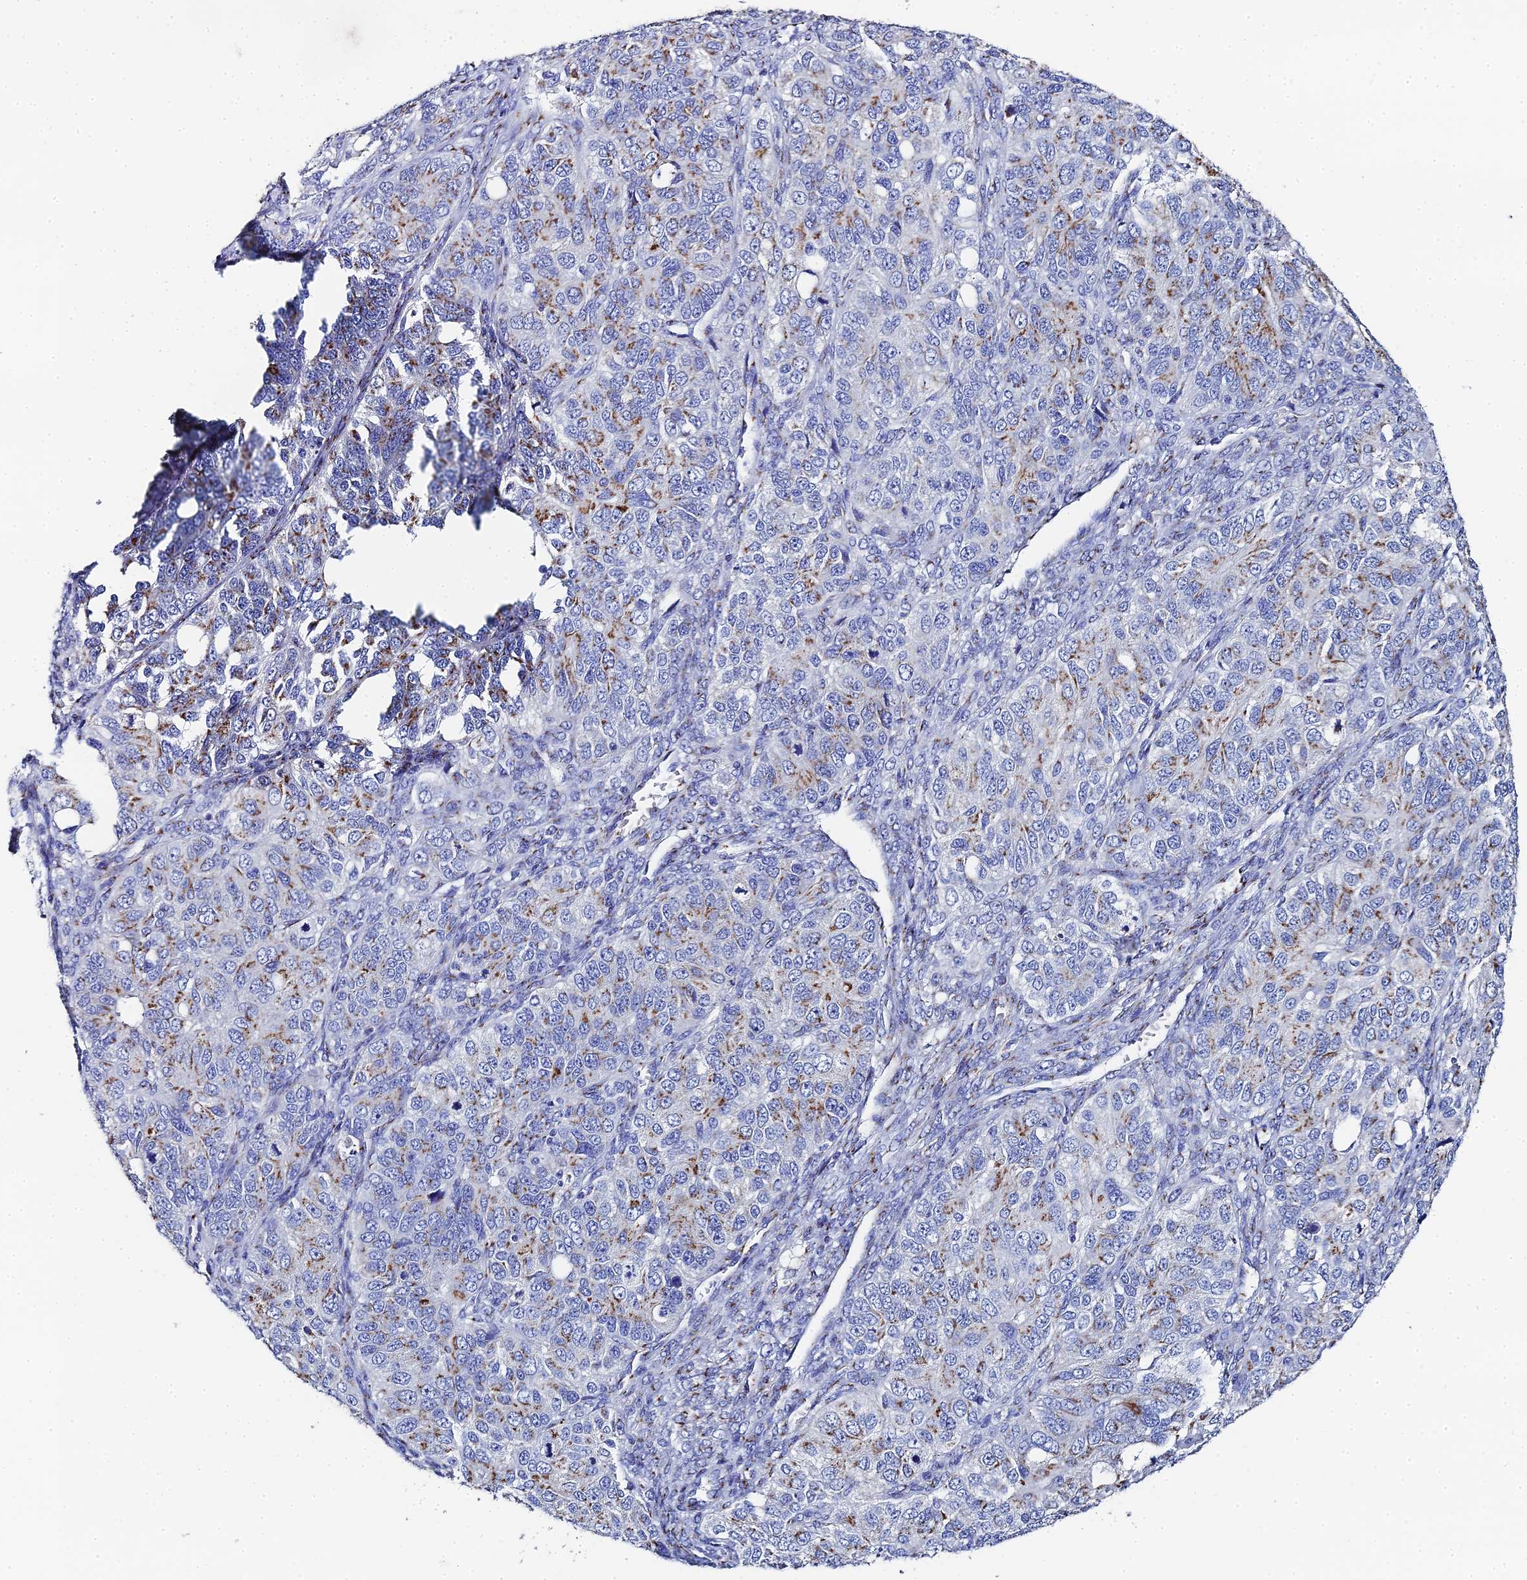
{"staining": {"intensity": "moderate", "quantity": "25%-75%", "location": "cytoplasmic/membranous"}, "tissue": "ovarian cancer", "cell_type": "Tumor cells", "image_type": "cancer", "snomed": [{"axis": "morphology", "description": "Carcinoma, endometroid"}, {"axis": "topography", "description": "Ovary"}], "caption": "Tumor cells show medium levels of moderate cytoplasmic/membranous expression in about 25%-75% of cells in human ovarian cancer (endometroid carcinoma).", "gene": "ENSG00000268674", "patient": {"sex": "female", "age": 51}}